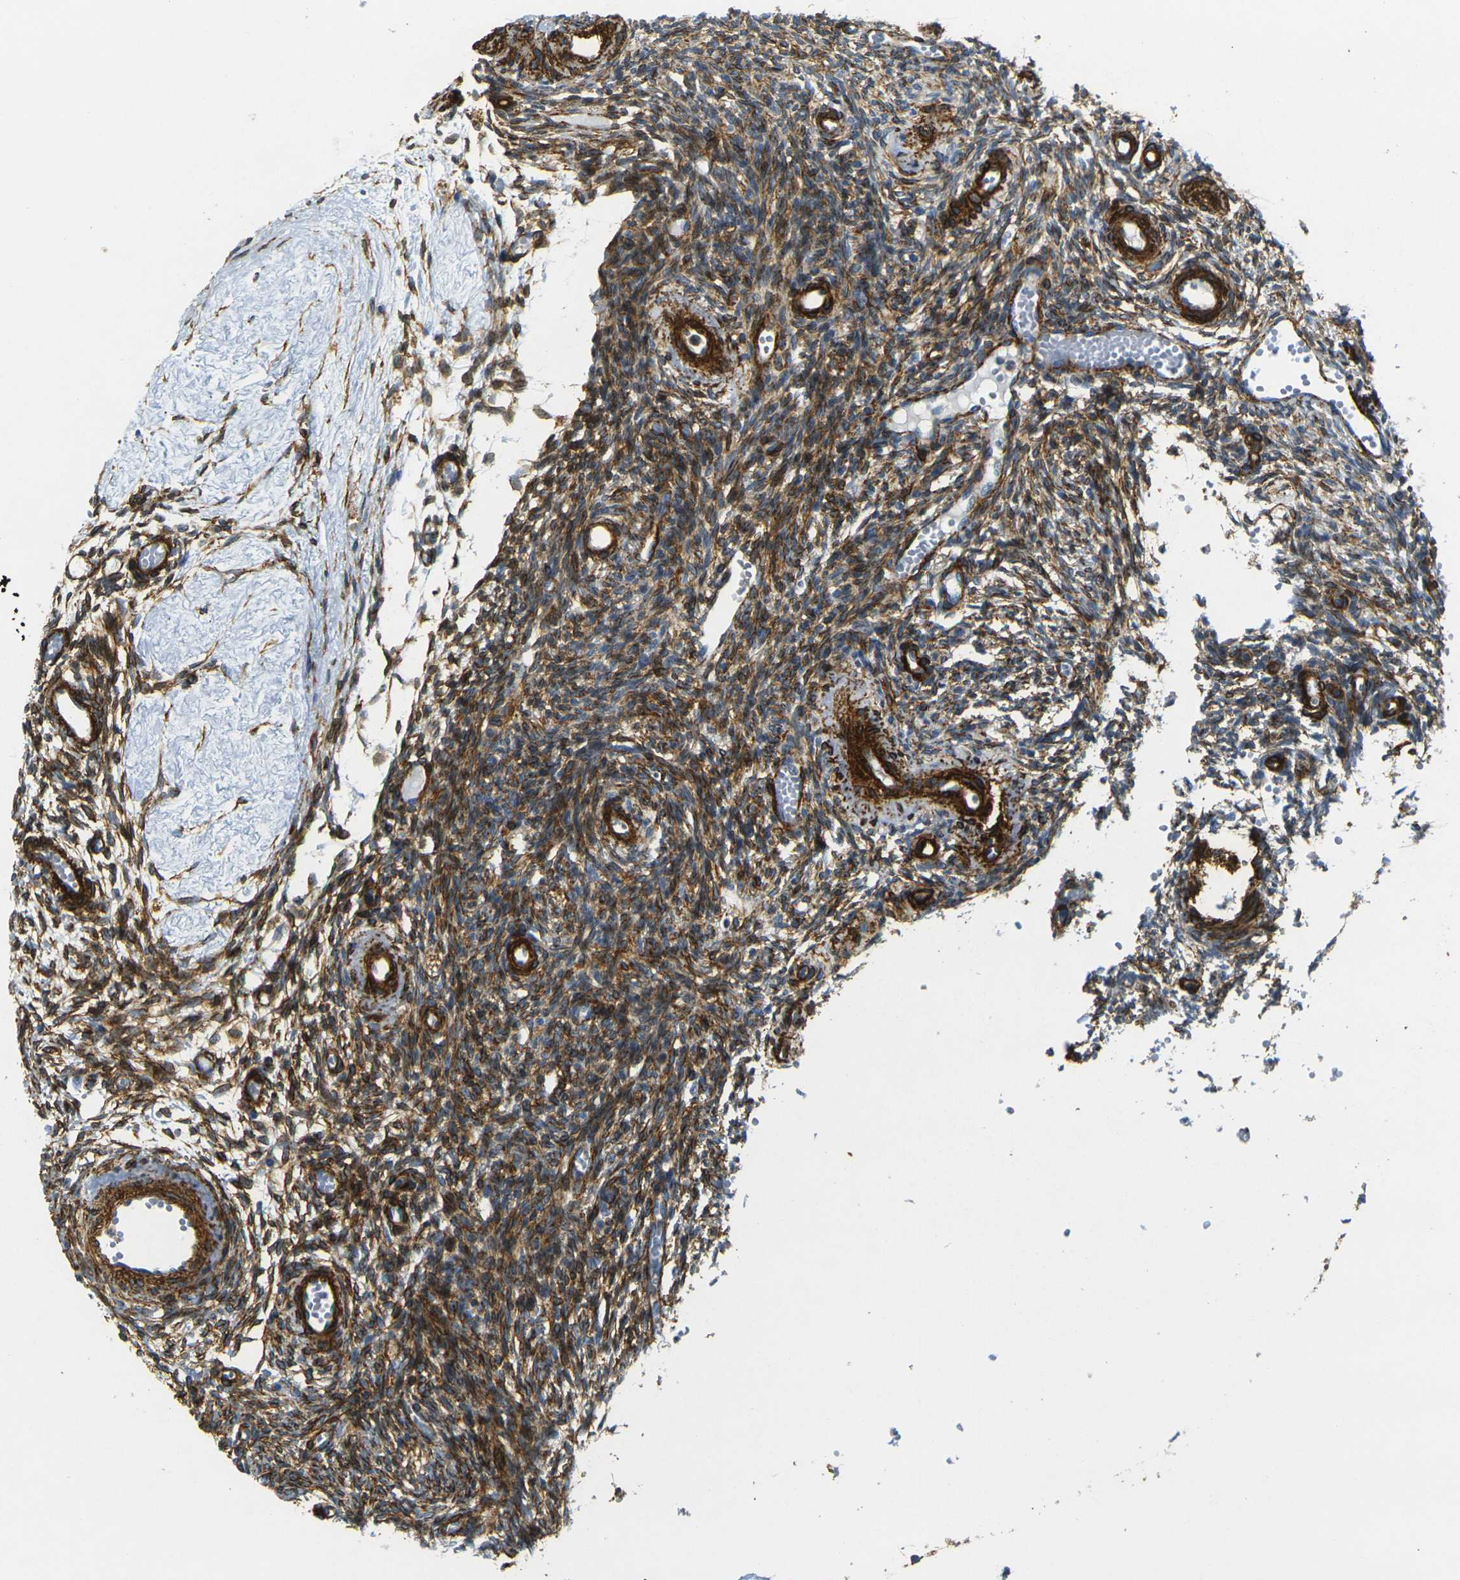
{"staining": {"intensity": "moderate", "quantity": ">75%", "location": "cytoplasmic/membranous"}, "tissue": "ovary", "cell_type": "Ovarian stroma cells", "image_type": "normal", "snomed": [{"axis": "morphology", "description": "Normal tissue, NOS"}, {"axis": "topography", "description": "Ovary"}], "caption": "Unremarkable ovary shows moderate cytoplasmic/membranous staining in about >75% of ovarian stroma cells, visualized by immunohistochemistry. The staining is performed using DAB brown chromogen to label protein expression. The nuclei are counter-stained blue using hematoxylin.", "gene": "EPHA7", "patient": {"sex": "female", "age": 35}}